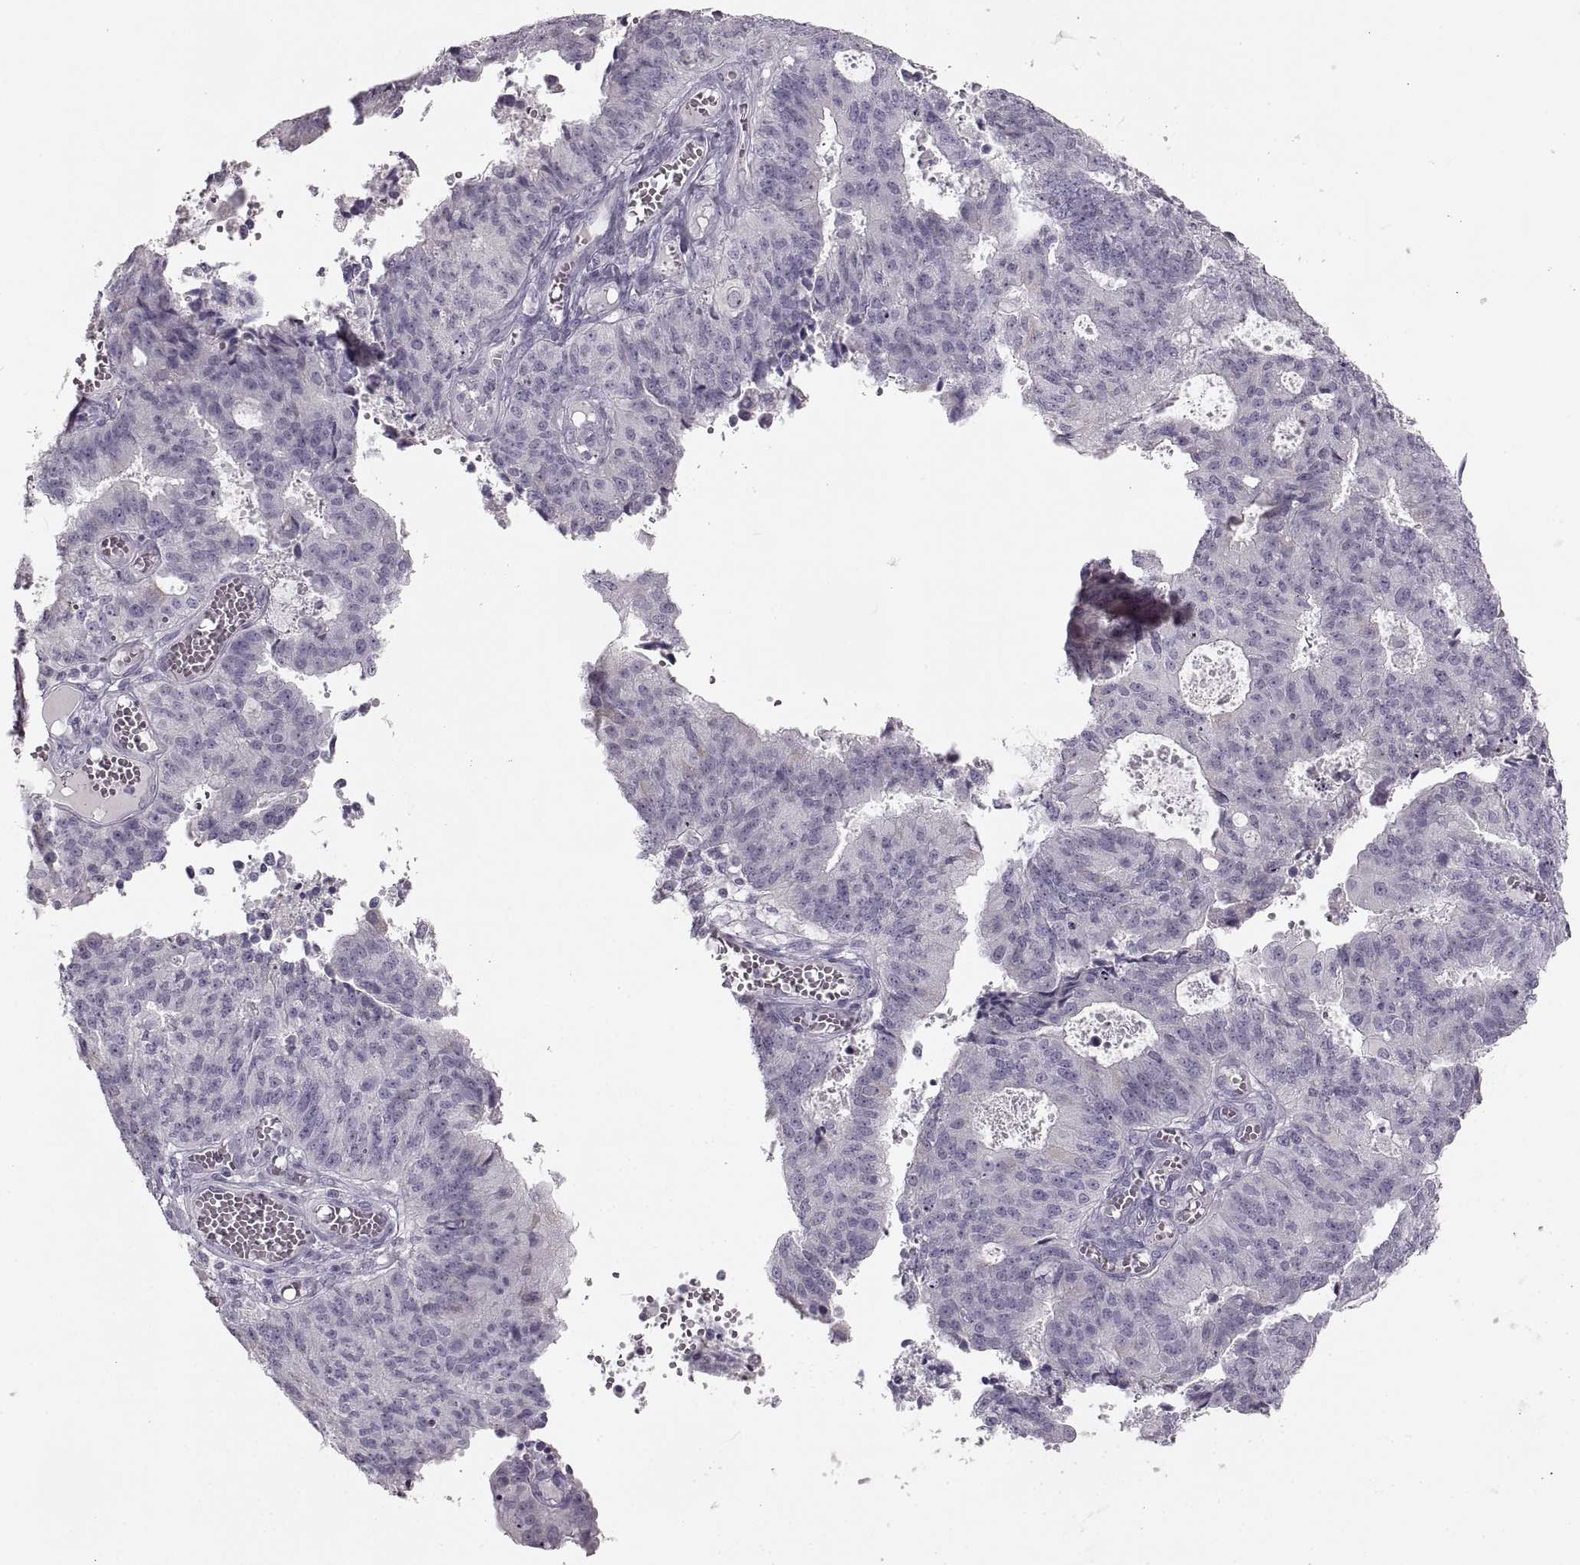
{"staining": {"intensity": "negative", "quantity": "none", "location": "none"}, "tissue": "endometrial cancer", "cell_type": "Tumor cells", "image_type": "cancer", "snomed": [{"axis": "morphology", "description": "Adenocarcinoma, NOS"}, {"axis": "topography", "description": "Endometrium"}], "caption": "DAB immunohistochemical staining of endometrial adenocarcinoma reveals no significant positivity in tumor cells. (DAB (3,3'-diaminobenzidine) immunohistochemistry visualized using brightfield microscopy, high magnification).", "gene": "CNTN1", "patient": {"sex": "female", "age": 82}}